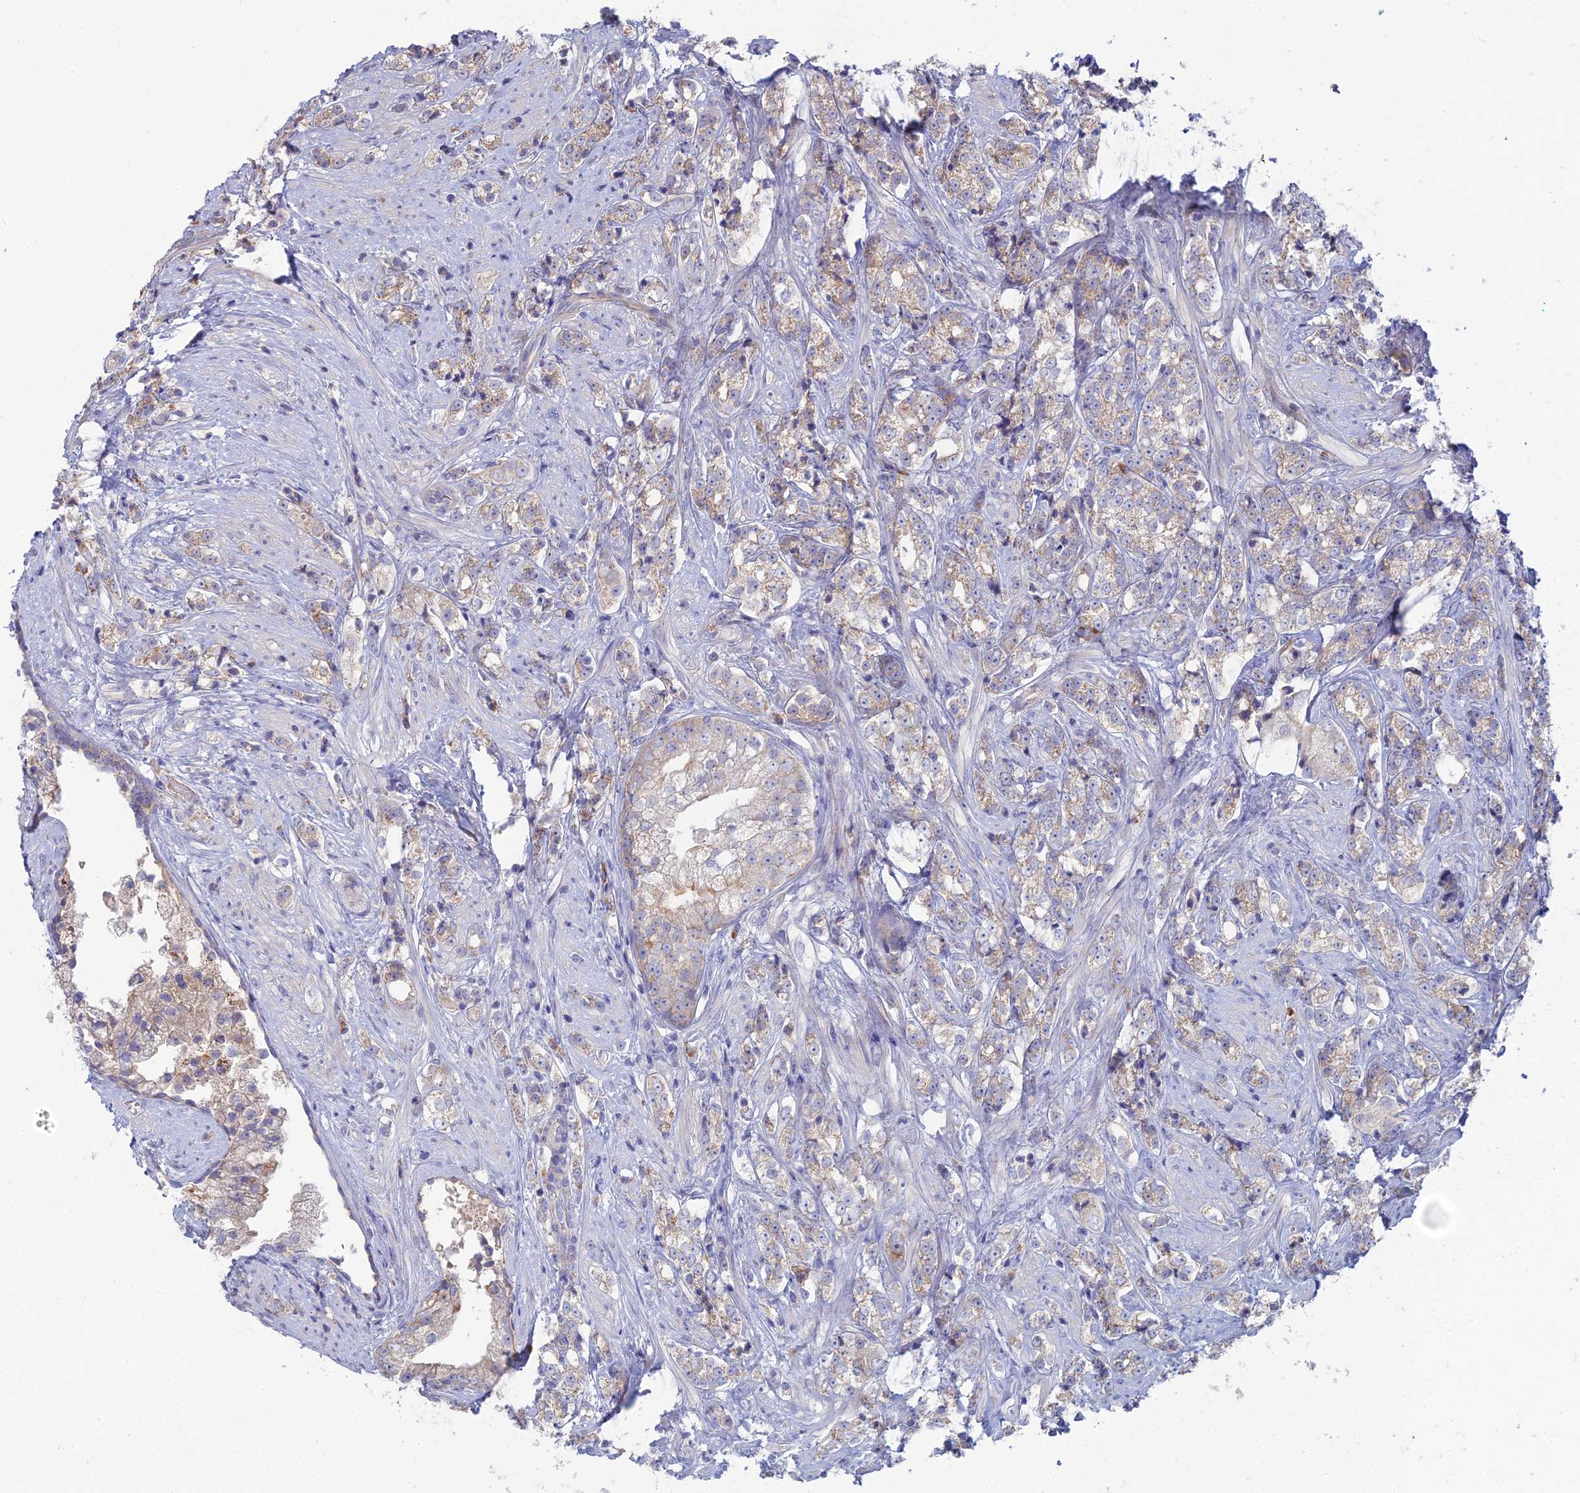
{"staining": {"intensity": "weak", "quantity": "25%-75%", "location": "cytoplasmic/membranous"}, "tissue": "prostate cancer", "cell_type": "Tumor cells", "image_type": "cancer", "snomed": [{"axis": "morphology", "description": "Adenocarcinoma, High grade"}, {"axis": "topography", "description": "Prostate"}], "caption": "High-magnification brightfield microscopy of prostate cancer (high-grade adenocarcinoma) stained with DAB (brown) and counterstained with hematoxylin (blue). tumor cells exhibit weak cytoplasmic/membranous staining is seen in approximately25%-75% of cells.", "gene": "ARL16", "patient": {"sex": "male", "age": 69}}